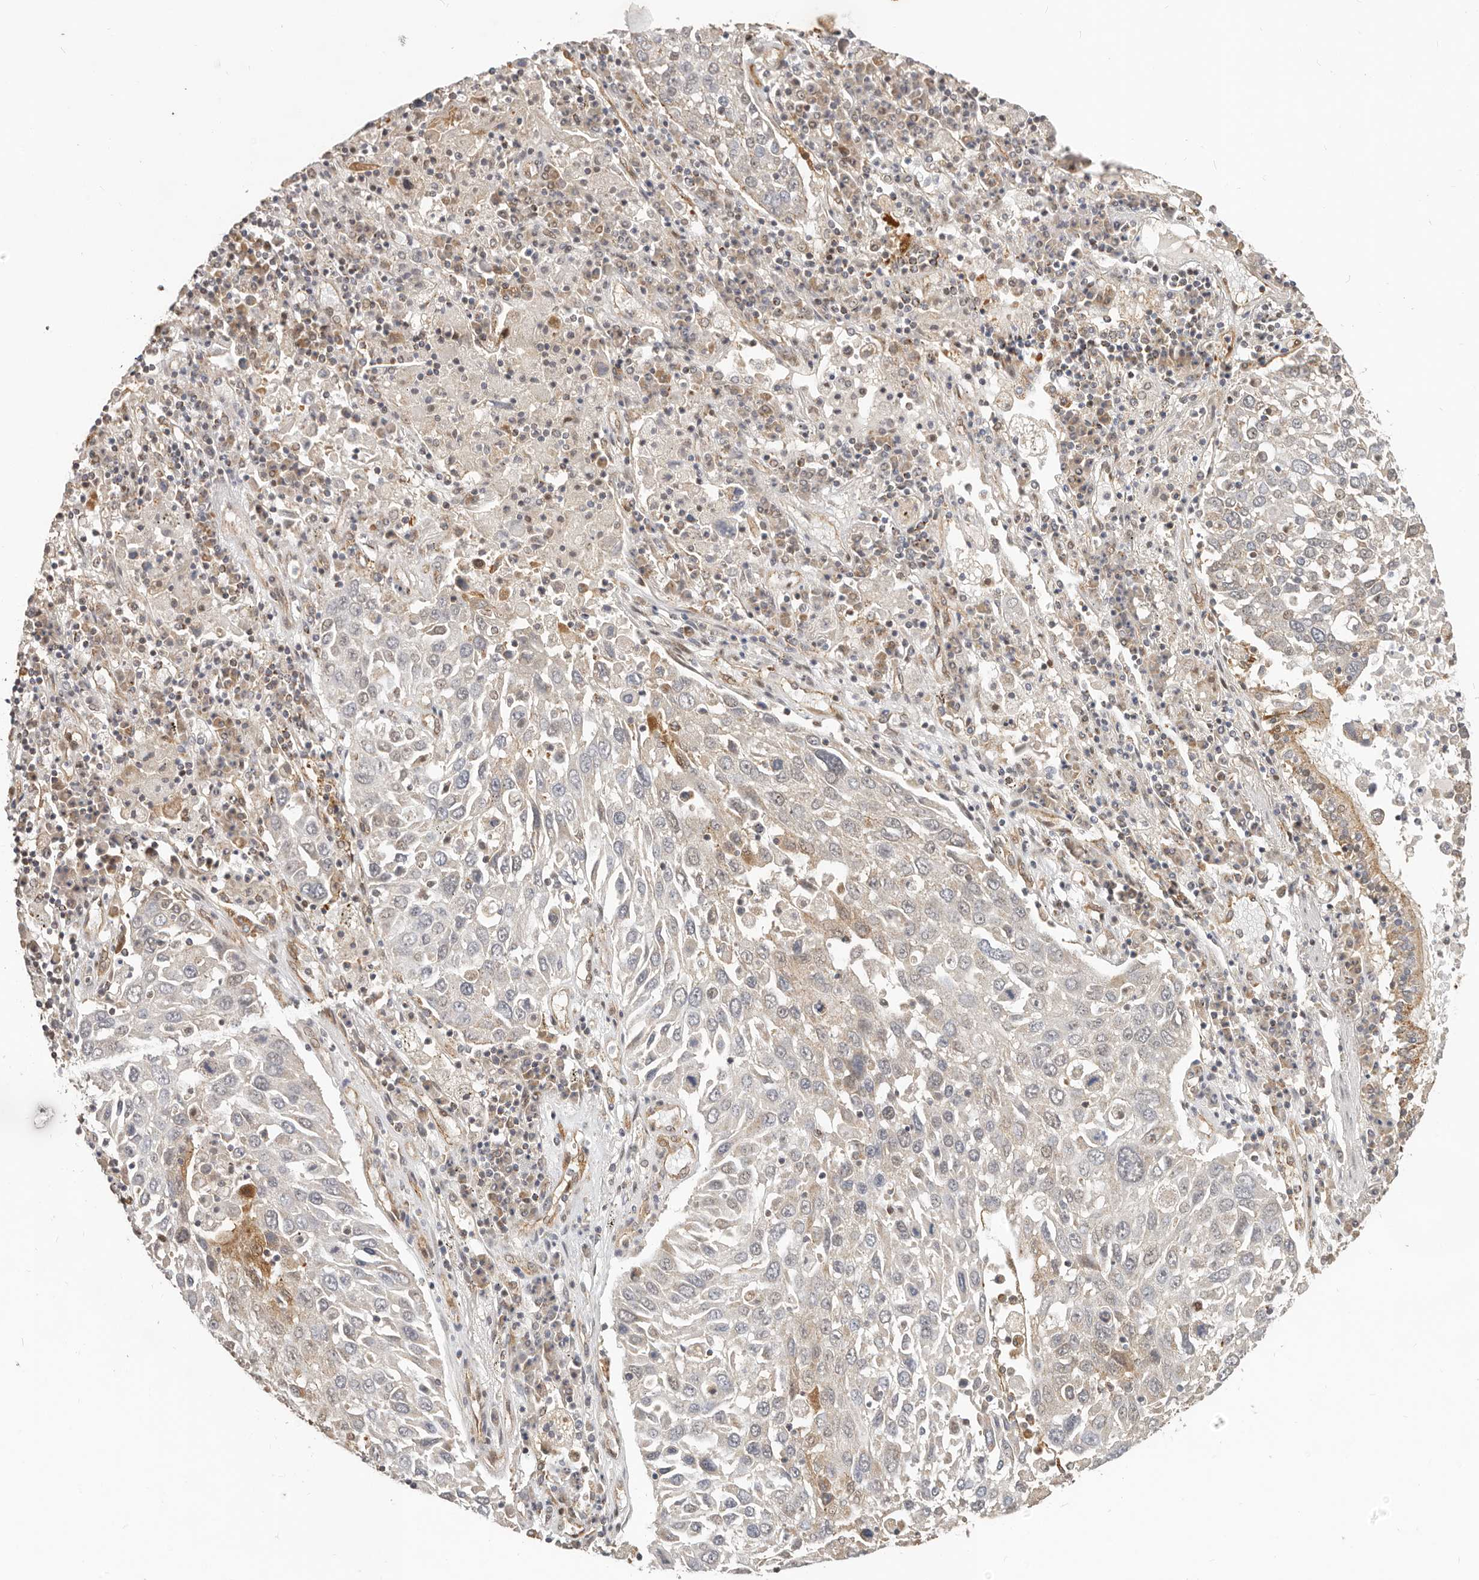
{"staining": {"intensity": "negative", "quantity": "none", "location": "none"}, "tissue": "lung cancer", "cell_type": "Tumor cells", "image_type": "cancer", "snomed": [{"axis": "morphology", "description": "Squamous cell carcinoma, NOS"}, {"axis": "topography", "description": "Lung"}], "caption": "Histopathology image shows no protein expression in tumor cells of lung squamous cell carcinoma tissue. (Brightfield microscopy of DAB immunohistochemistry (IHC) at high magnification).", "gene": "USP49", "patient": {"sex": "male", "age": 65}}